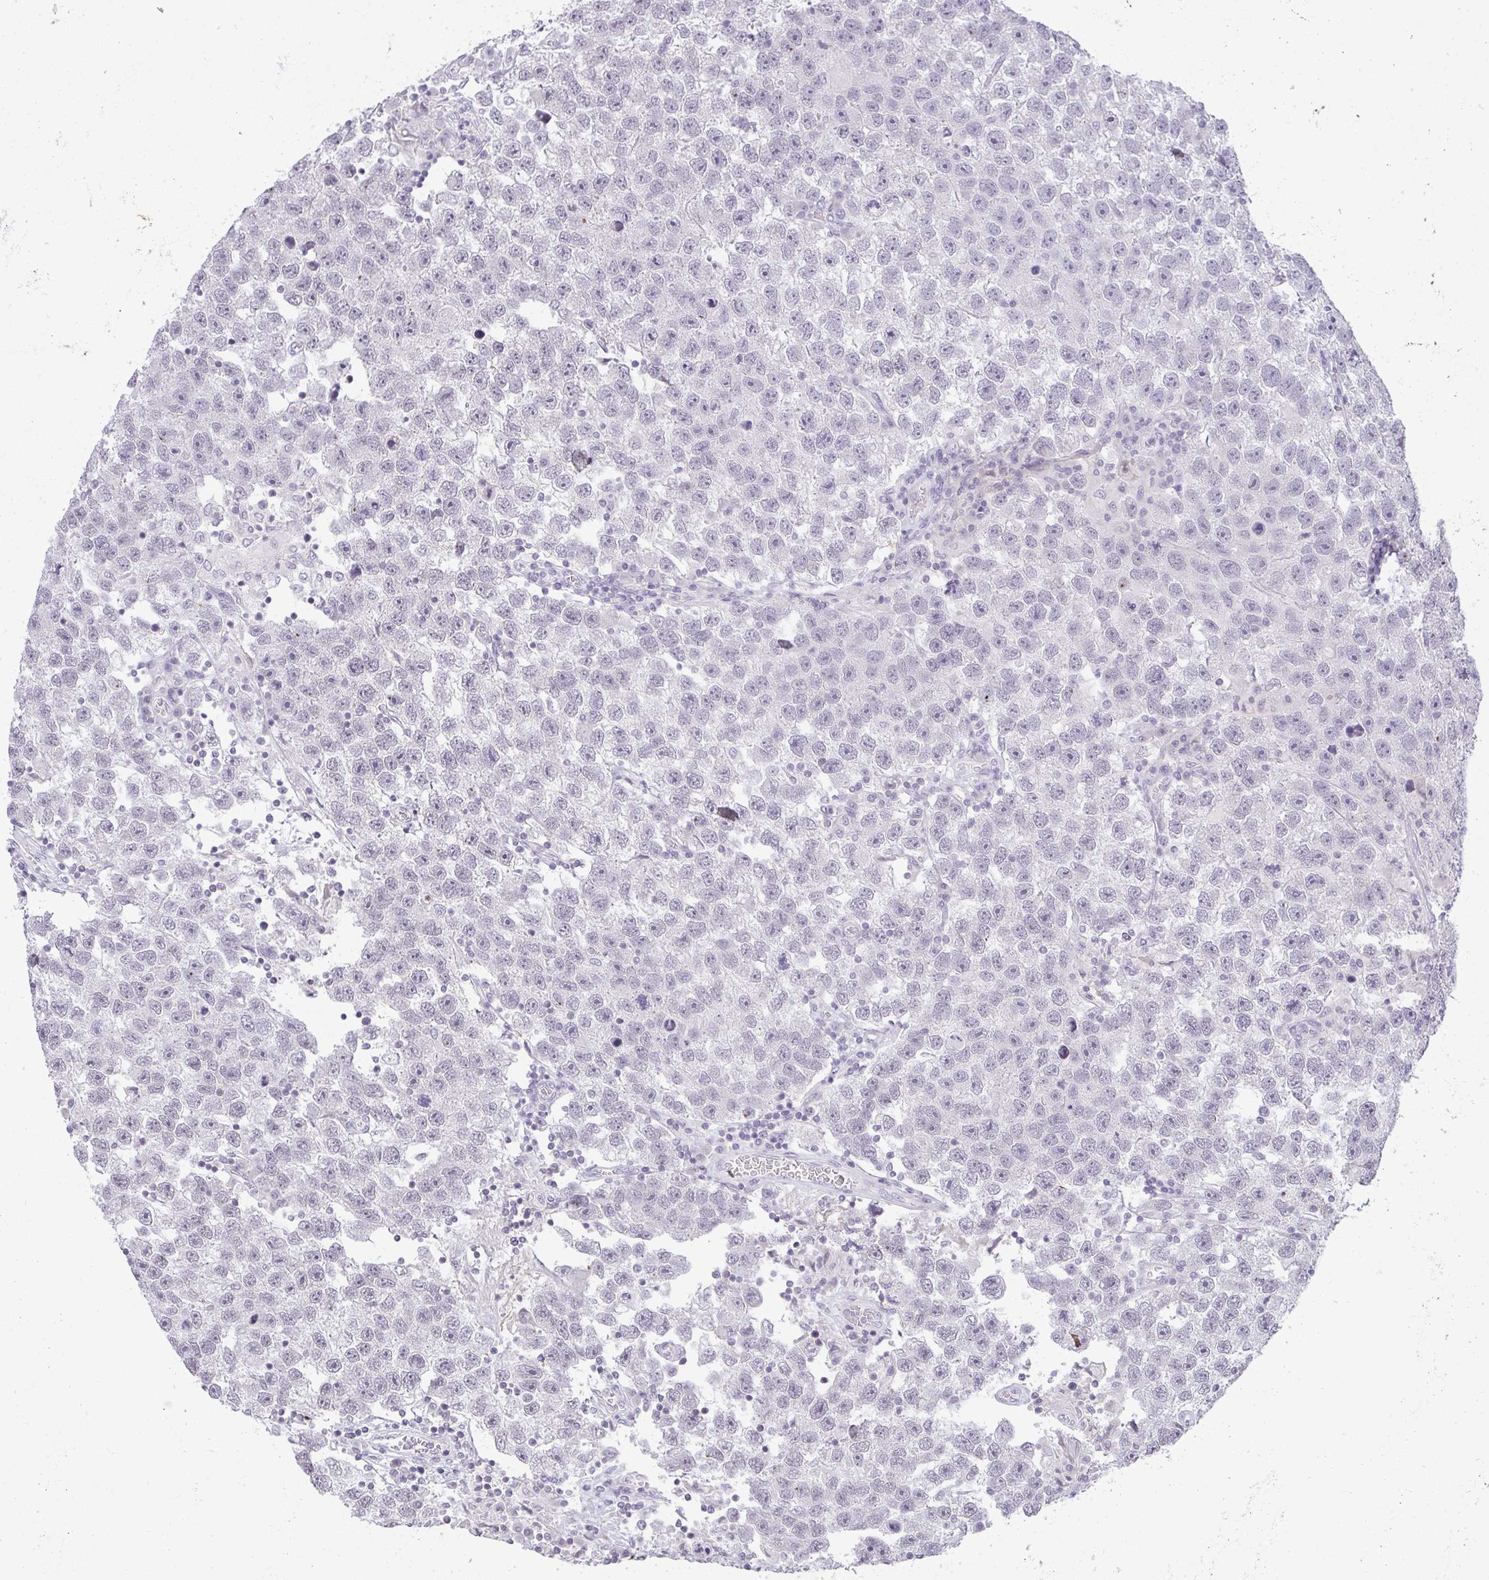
{"staining": {"intensity": "negative", "quantity": "none", "location": "none"}, "tissue": "testis cancer", "cell_type": "Tumor cells", "image_type": "cancer", "snomed": [{"axis": "morphology", "description": "Seminoma, NOS"}, {"axis": "topography", "description": "Testis"}], "caption": "High magnification brightfield microscopy of testis cancer stained with DAB (3,3'-diaminobenzidine) (brown) and counterstained with hematoxylin (blue): tumor cells show no significant staining.", "gene": "CACNA1S", "patient": {"sex": "male", "age": 26}}